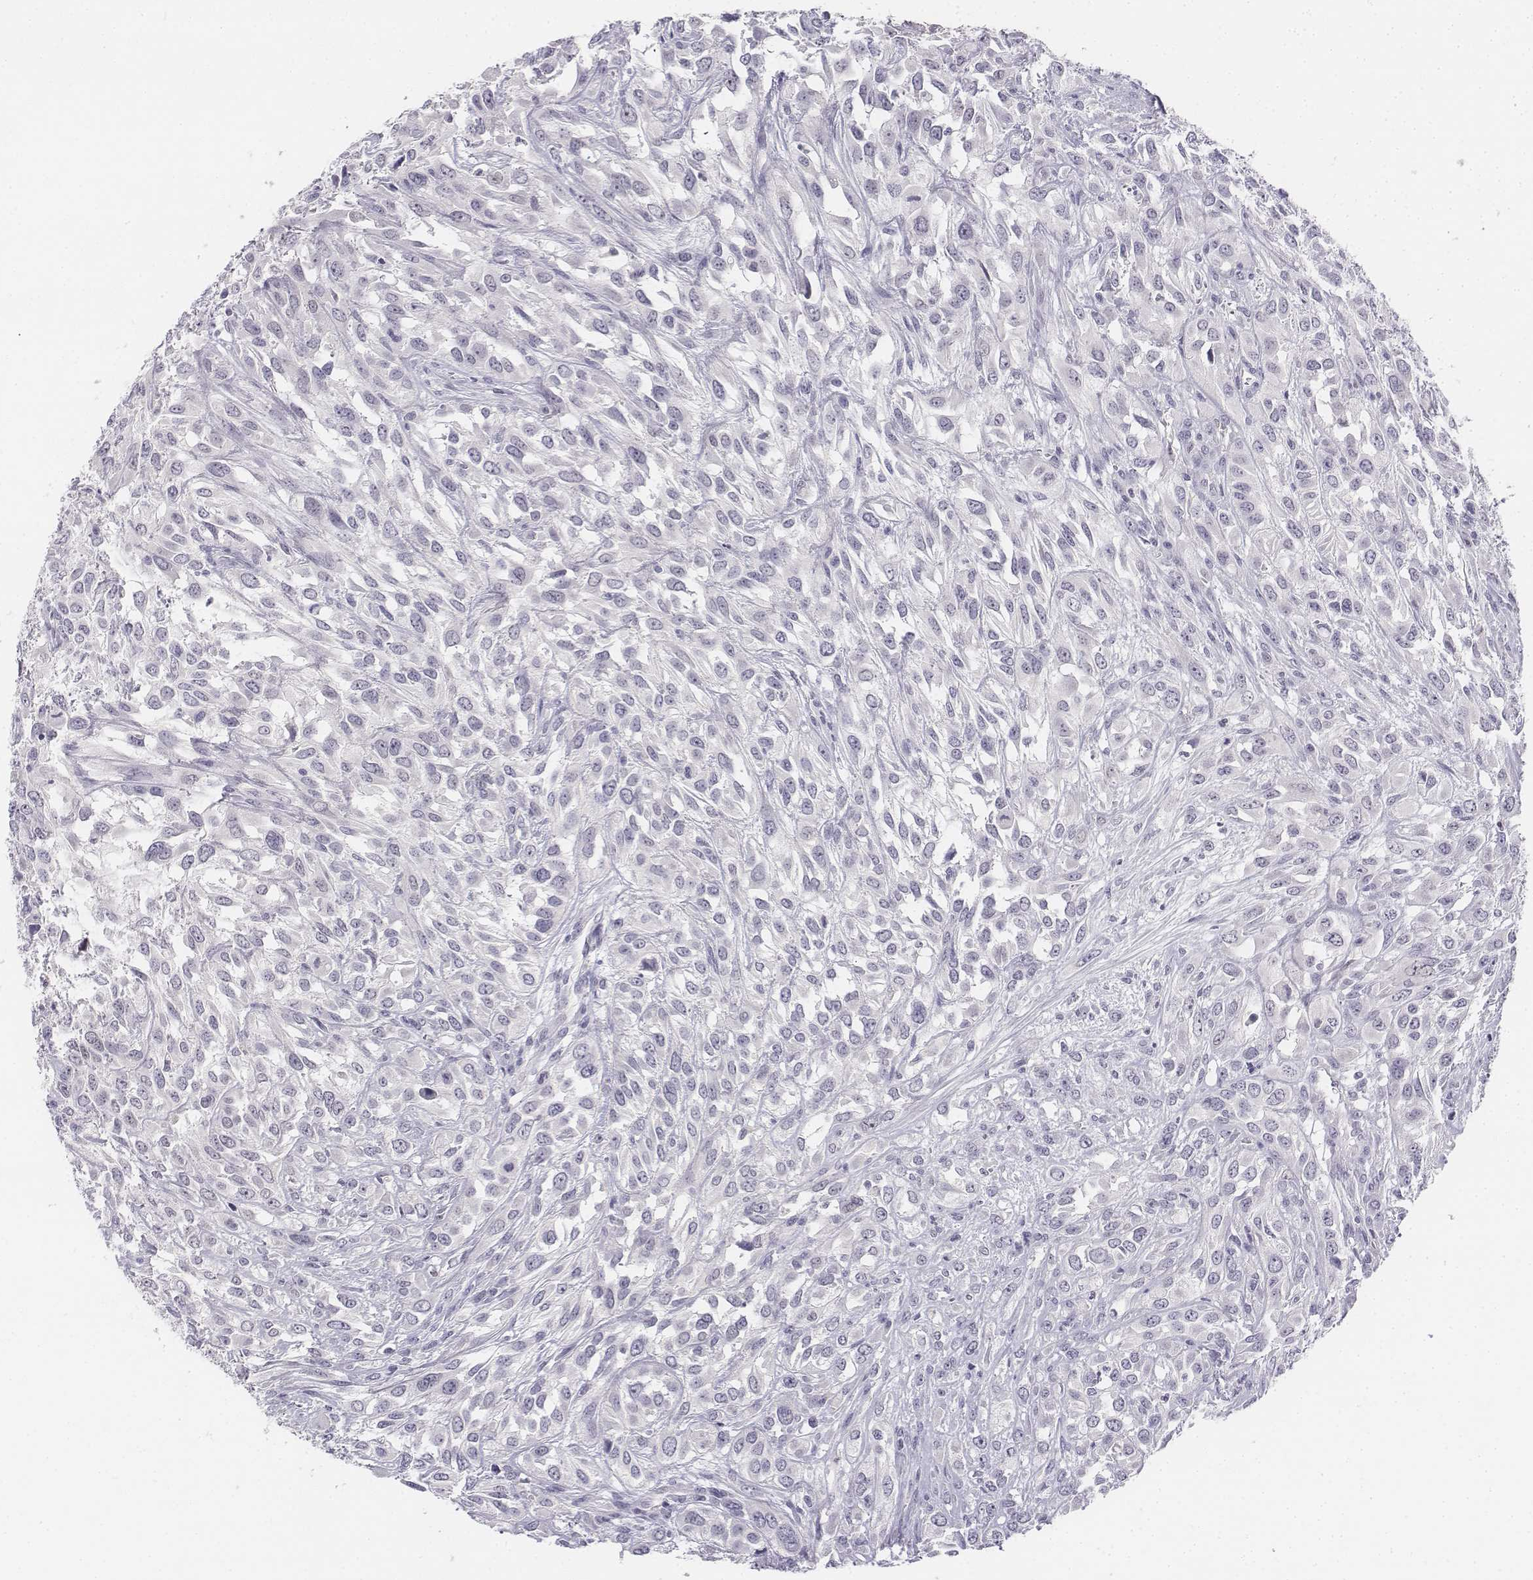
{"staining": {"intensity": "negative", "quantity": "none", "location": "none"}, "tissue": "urothelial cancer", "cell_type": "Tumor cells", "image_type": "cancer", "snomed": [{"axis": "morphology", "description": "Urothelial carcinoma, High grade"}, {"axis": "topography", "description": "Urinary bladder"}], "caption": "Tumor cells show no significant protein expression in urothelial cancer.", "gene": "UCN2", "patient": {"sex": "male", "age": 67}}